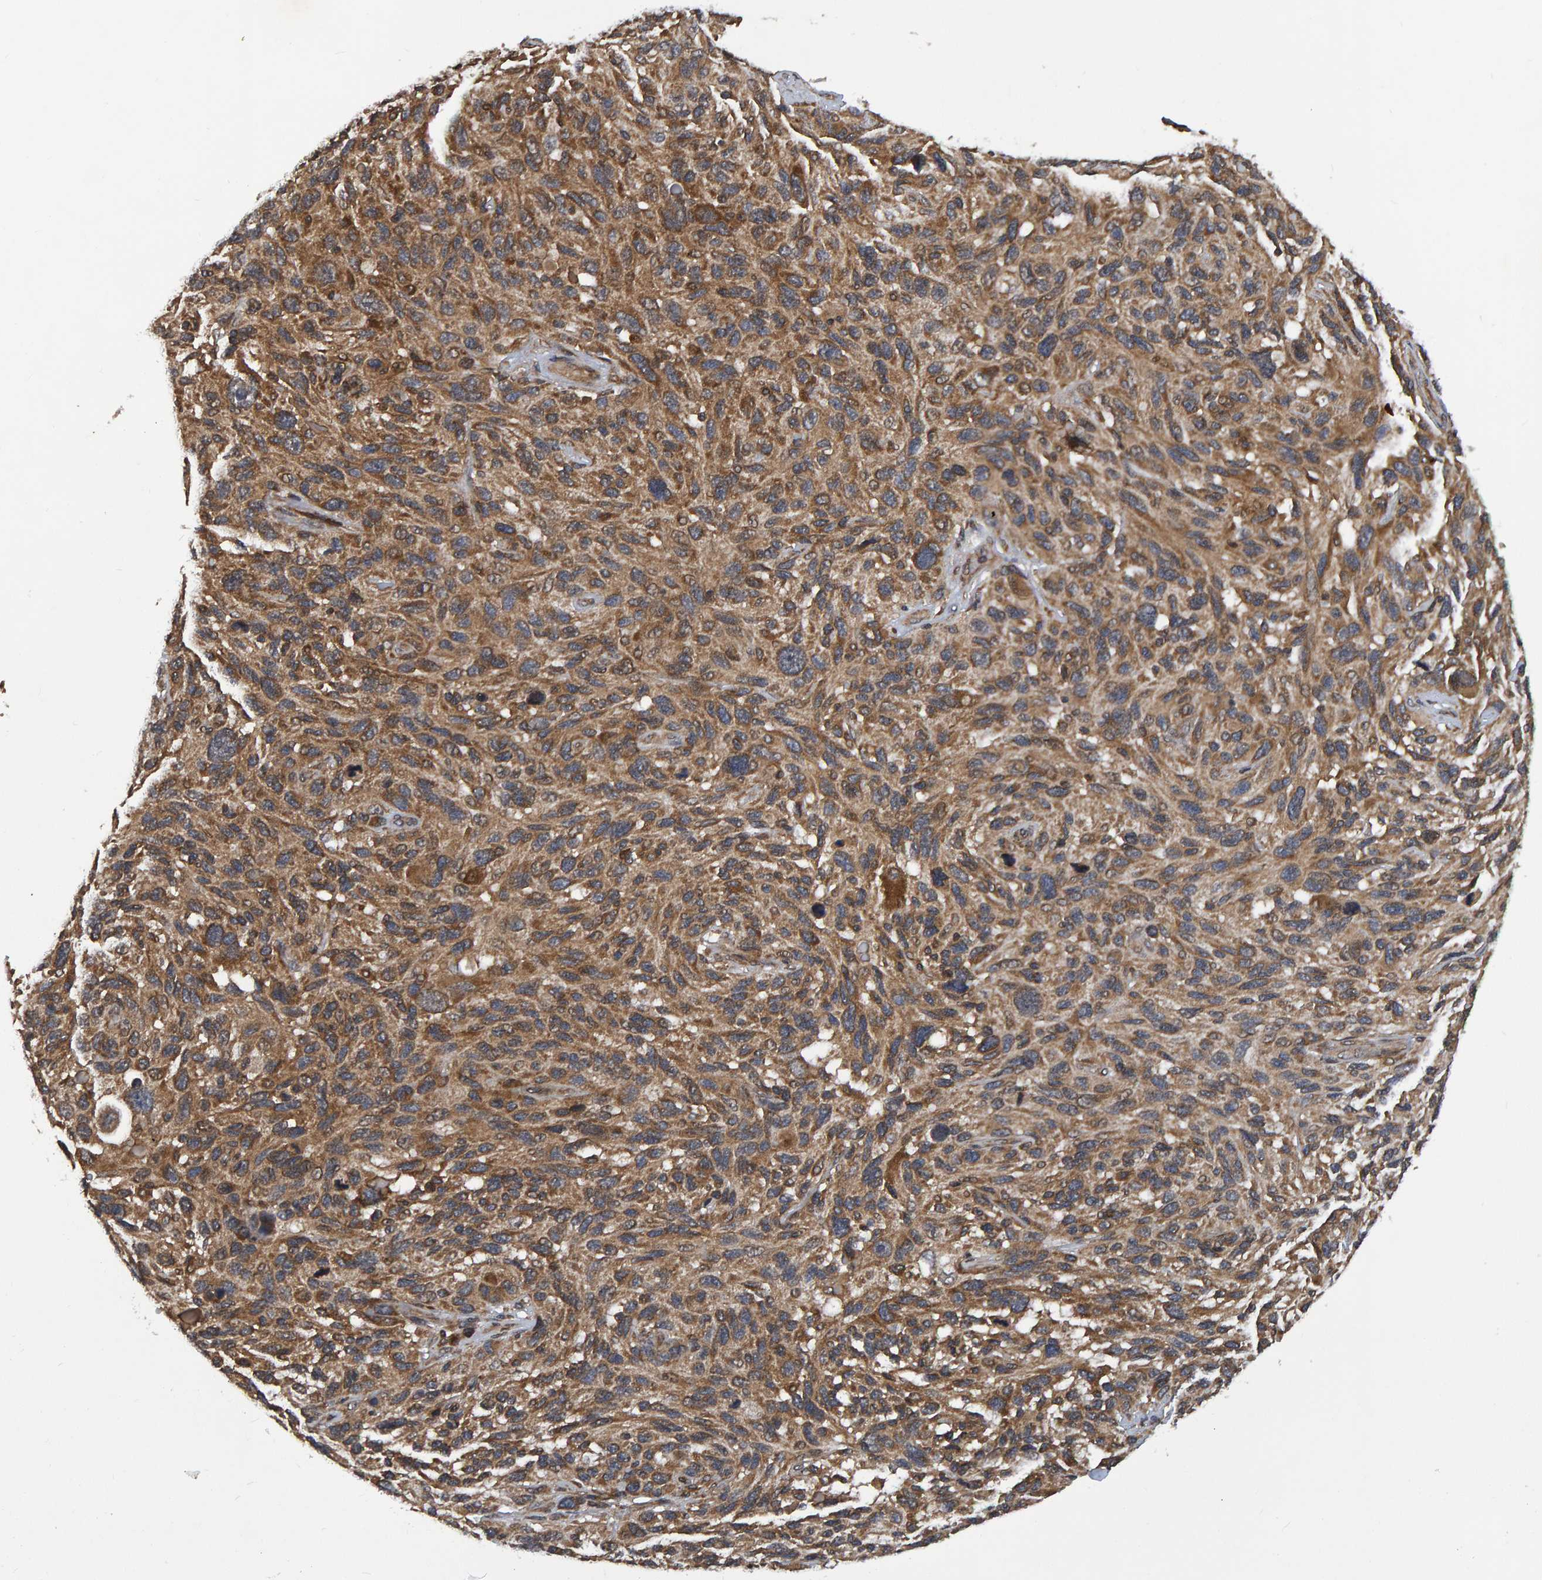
{"staining": {"intensity": "moderate", "quantity": ">75%", "location": "cytoplasmic/membranous"}, "tissue": "melanoma", "cell_type": "Tumor cells", "image_type": "cancer", "snomed": [{"axis": "morphology", "description": "Malignant melanoma, NOS"}, {"axis": "topography", "description": "Skin"}], "caption": "Human malignant melanoma stained with a brown dye shows moderate cytoplasmic/membranous positive expression in about >75% of tumor cells.", "gene": "GAB2", "patient": {"sex": "male", "age": 53}}